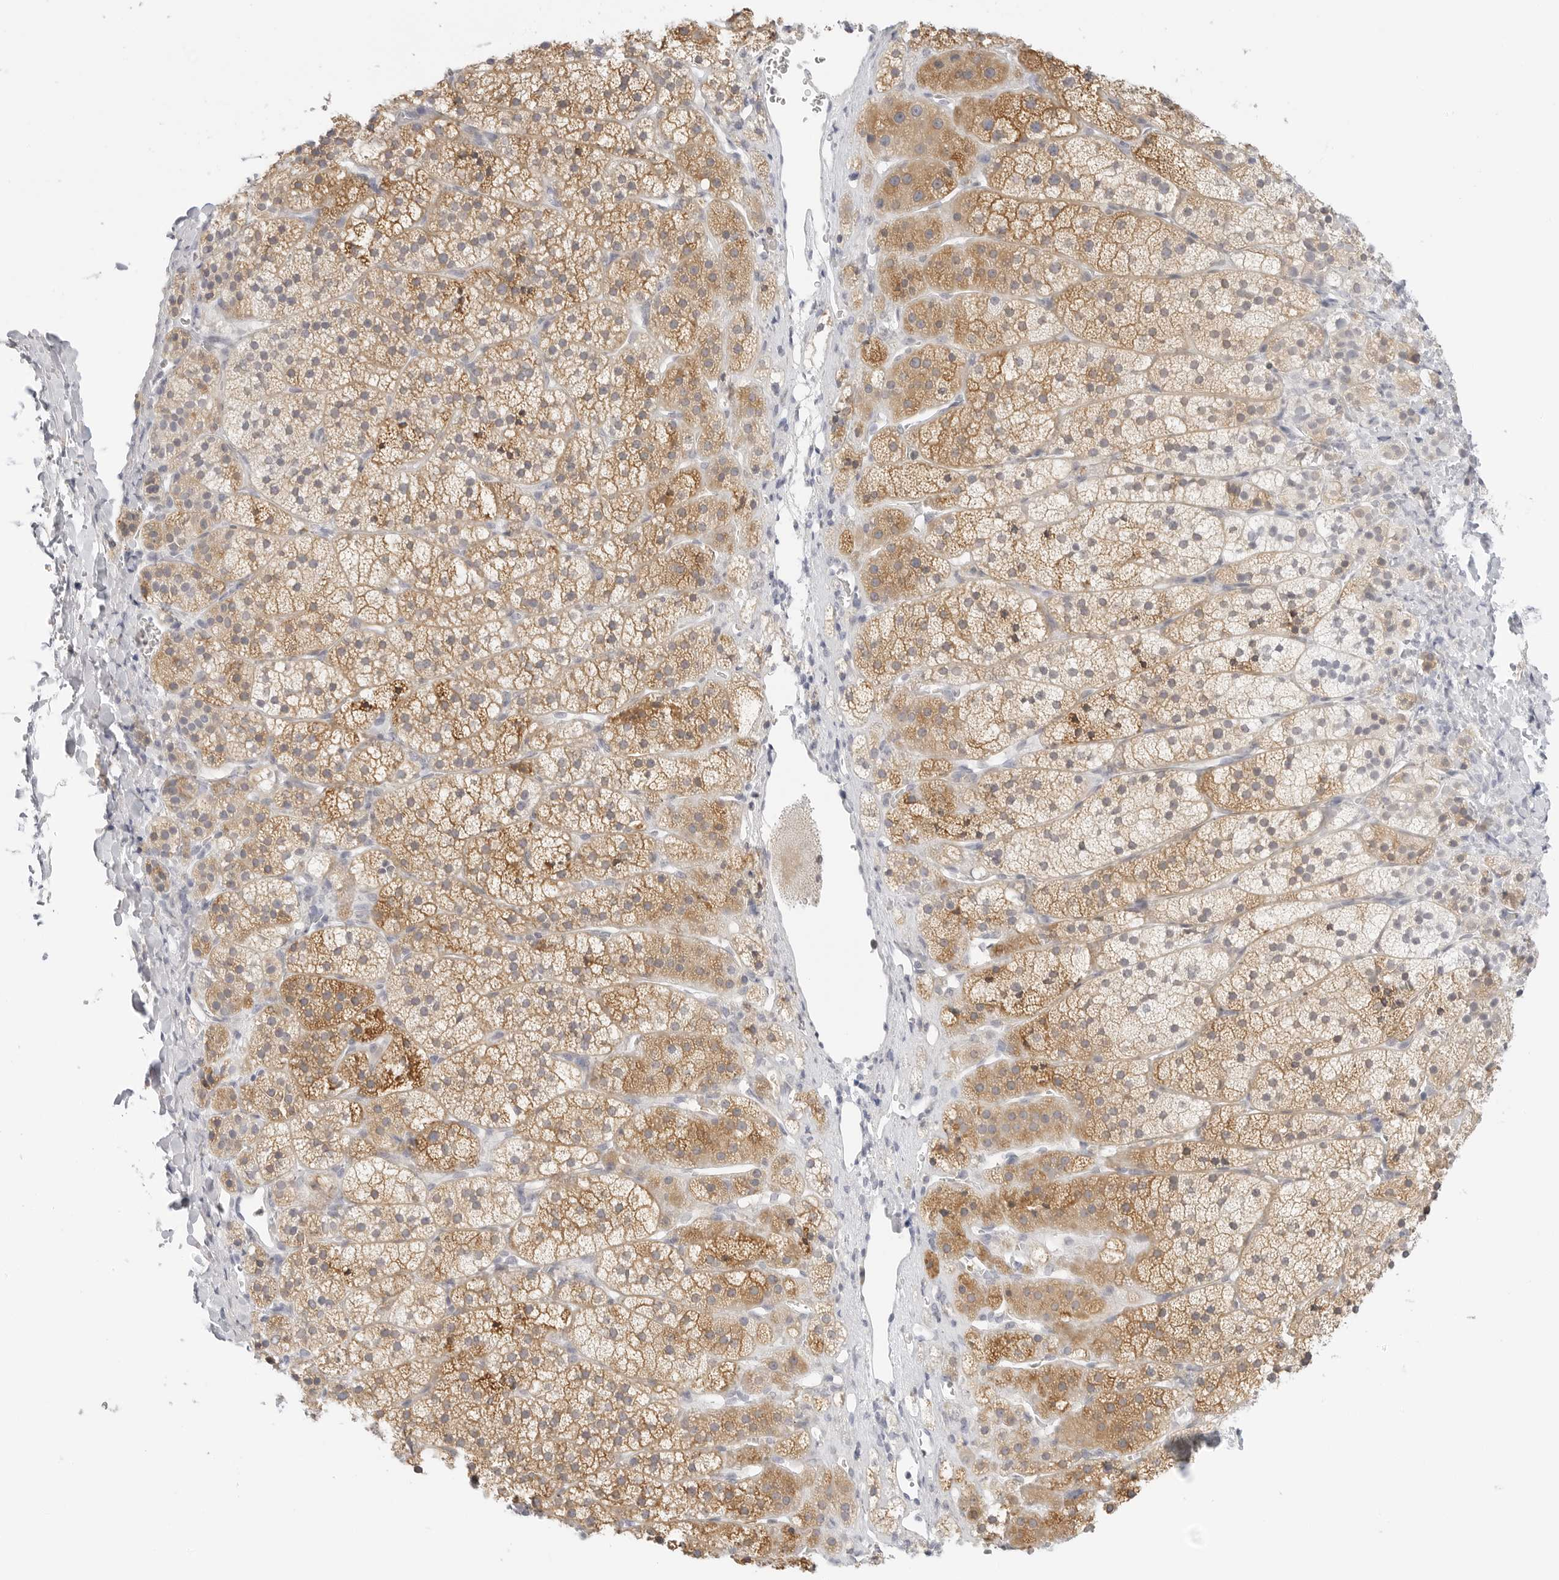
{"staining": {"intensity": "moderate", "quantity": ">75%", "location": "cytoplasmic/membranous"}, "tissue": "adrenal gland", "cell_type": "Glandular cells", "image_type": "normal", "snomed": [{"axis": "morphology", "description": "Normal tissue, NOS"}, {"axis": "topography", "description": "Adrenal gland"}], "caption": "A micrograph showing moderate cytoplasmic/membranous expression in approximately >75% of glandular cells in normal adrenal gland, as visualized by brown immunohistochemical staining.", "gene": "THEM4", "patient": {"sex": "female", "age": 44}}